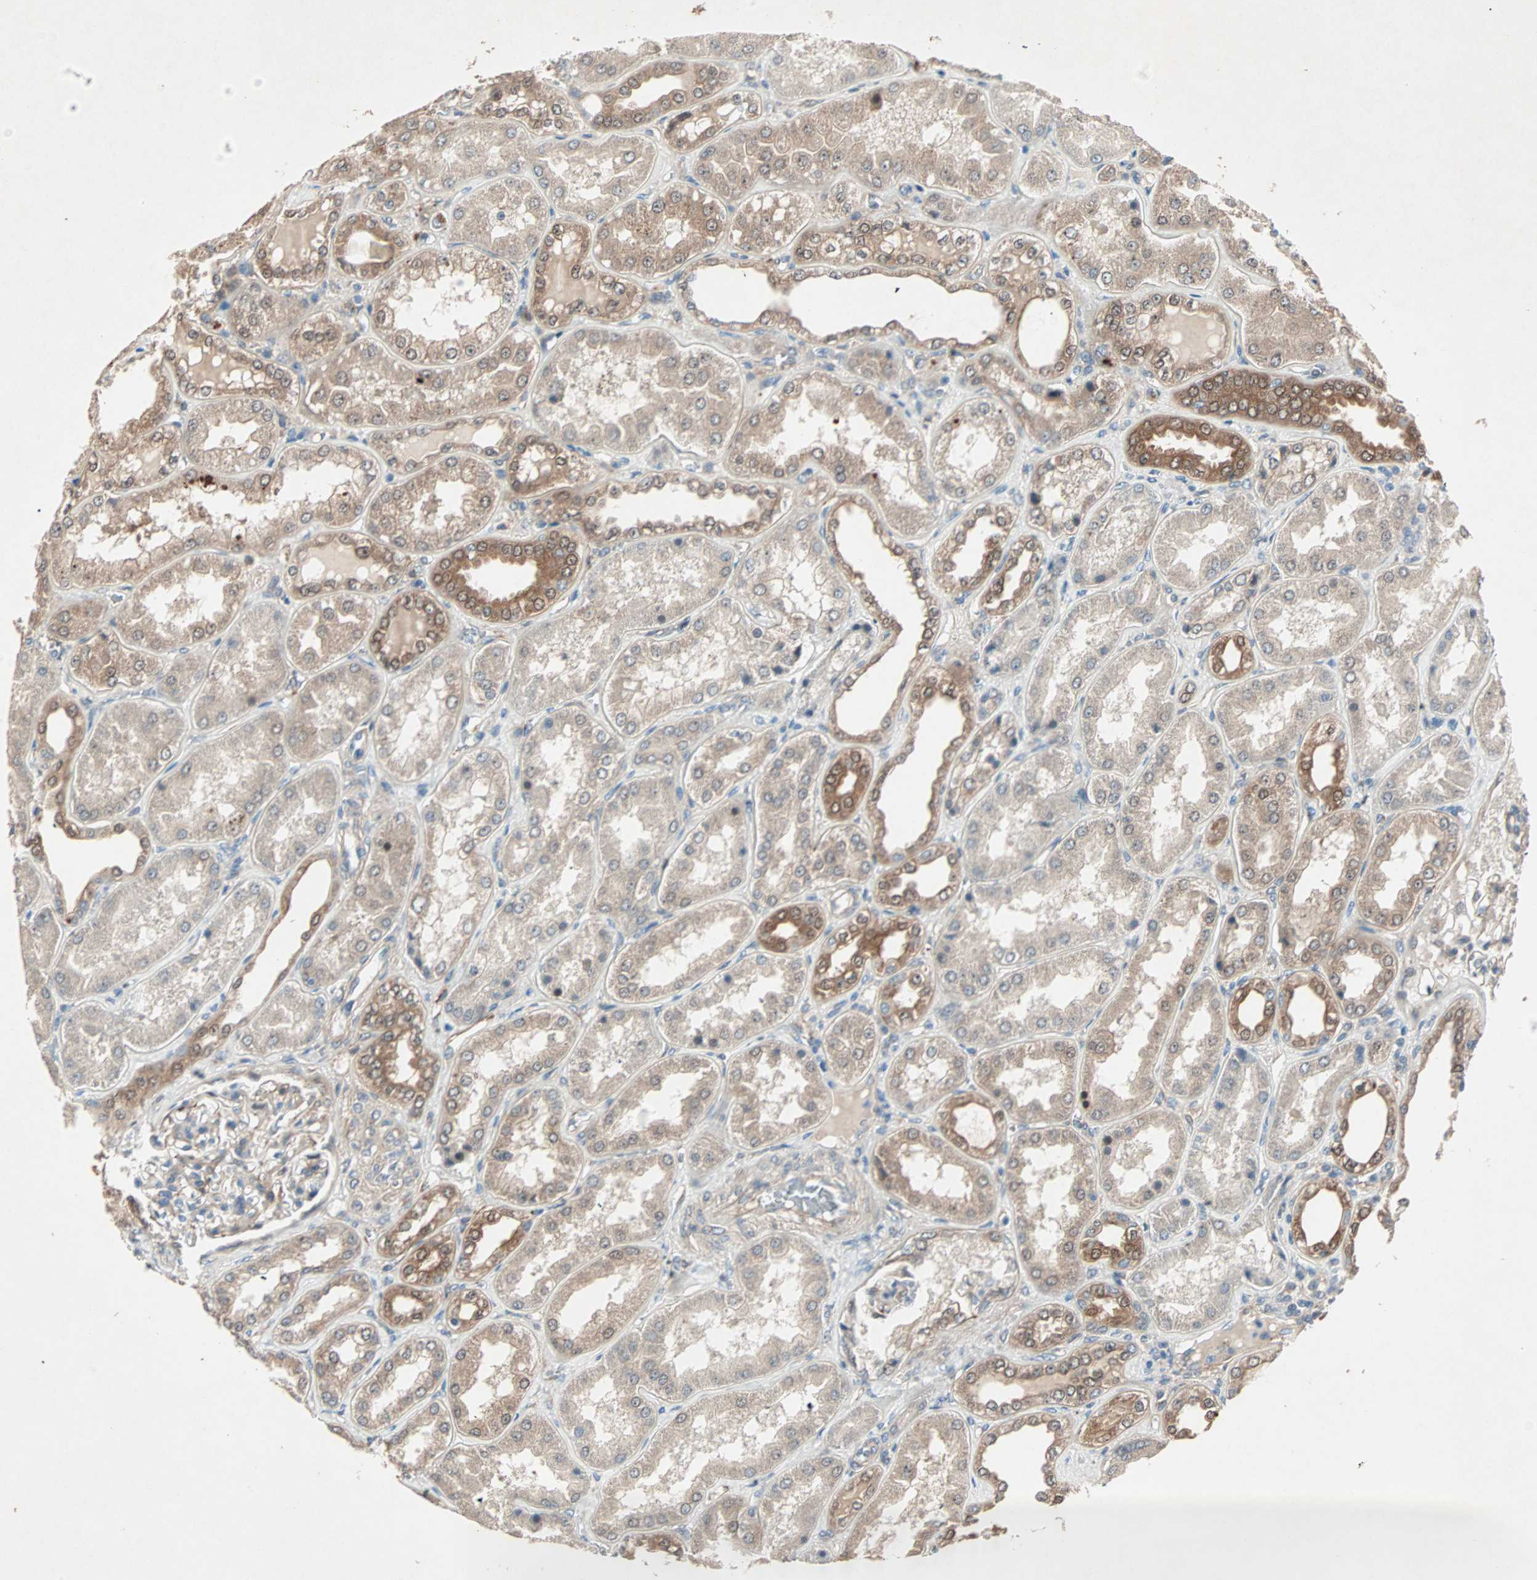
{"staining": {"intensity": "weak", "quantity": "25%-75%", "location": "cytoplasmic/membranous"}, "tissue": "kidney", "cell_type": "Cells in glomeruli", "image_type": "normal", "snomed": [{"axis": "morphology", "description": "Normal tissue, NOS"}, {"axis": "topography", "description": "Kidney"}], "caption": "Kidney stained with DAB (3,3'-diaminobenzidine) IHC demonstrates low levels of weak cytoplasmic/membranous expression in about 25%-75% of cells in glomeruli.", "gene": "SDSL", "patient": {"sex": "female", "age": 56}}